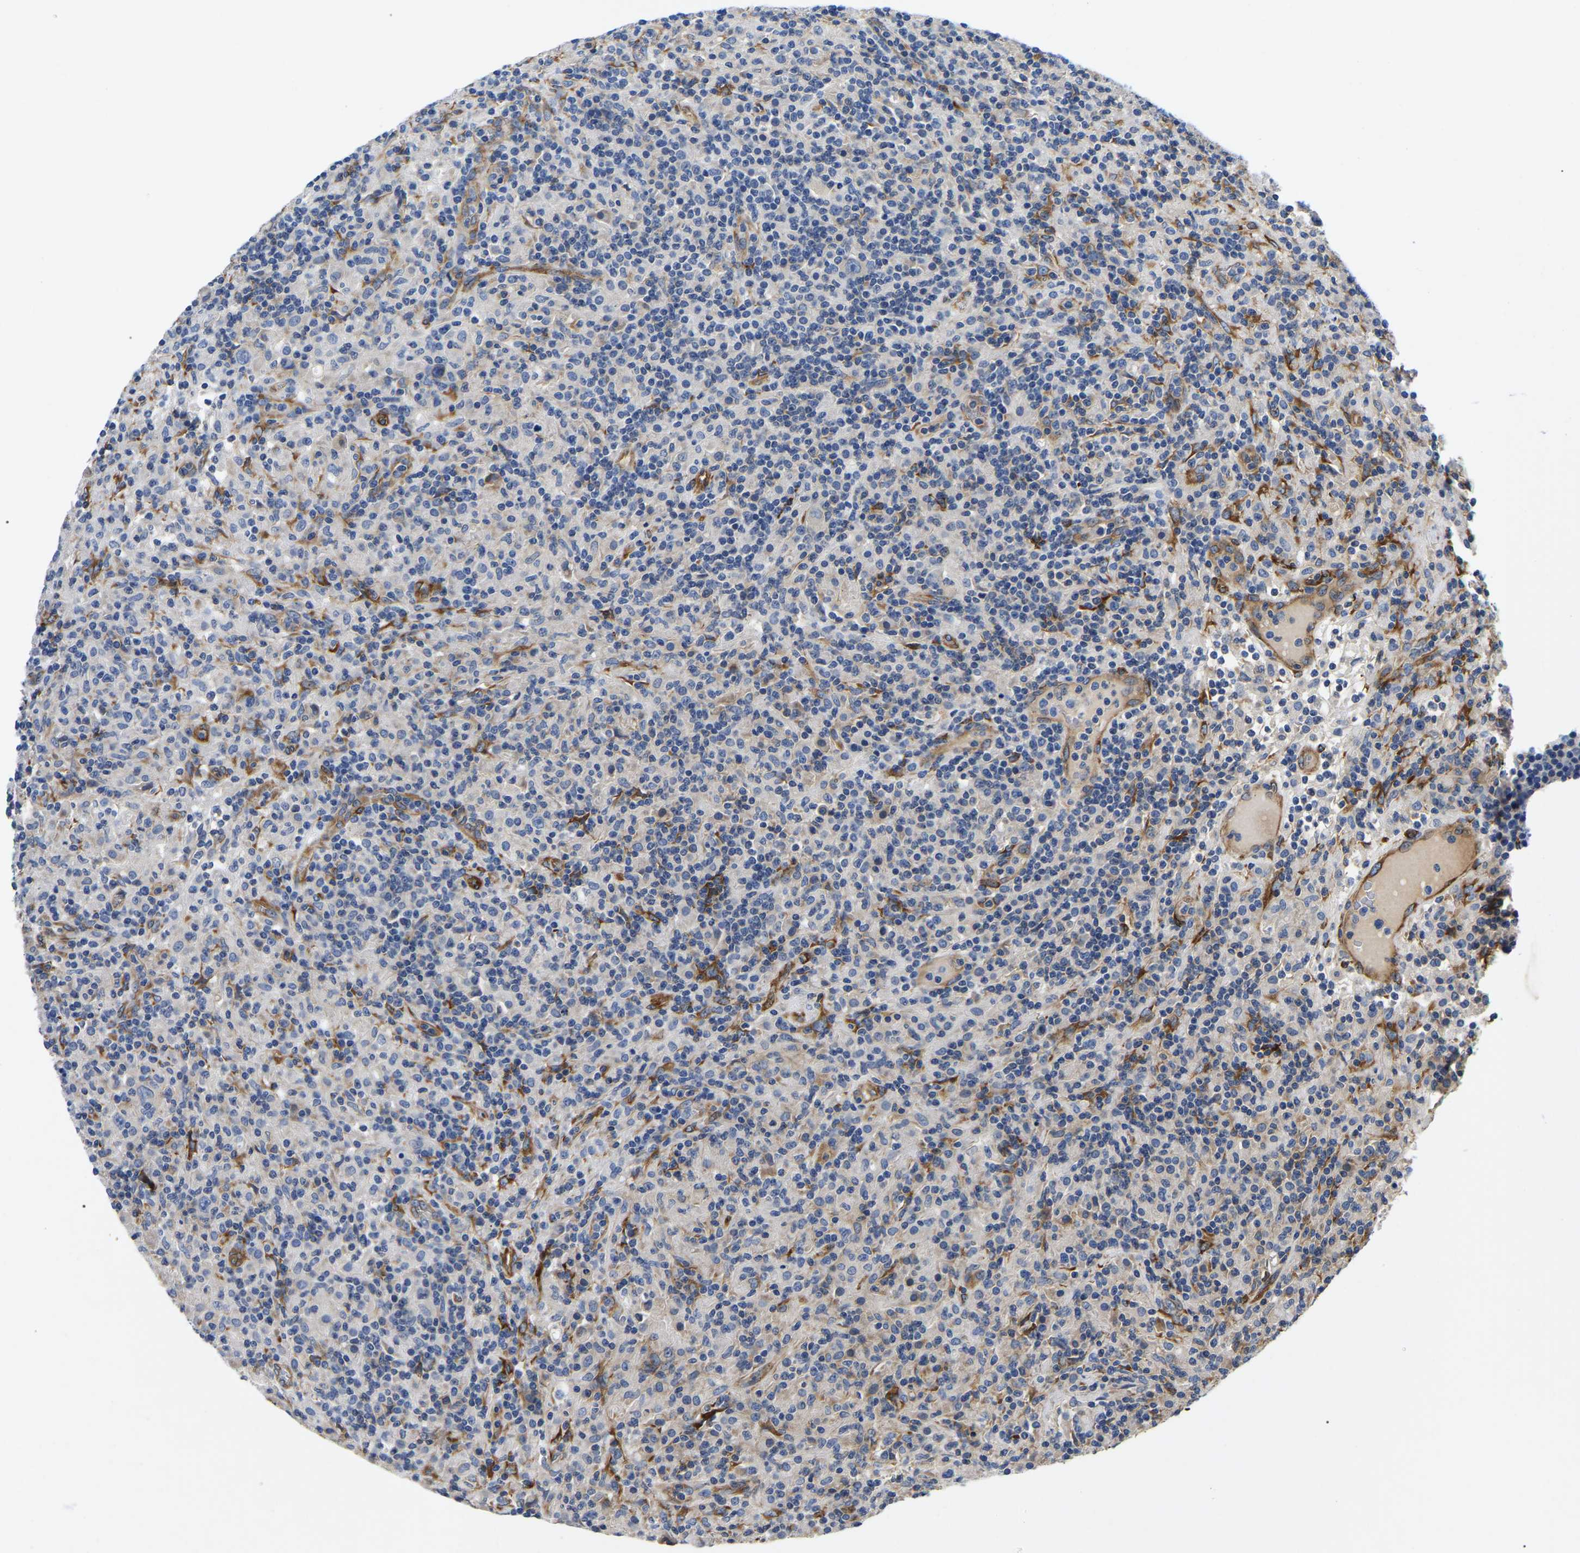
{"staining": {"intensity": "negative", "quantity": "none", "location": "none"}, "tissue": "lymphoma", "cell_type": "Tumor cells", "image_type": "cancer", "snomed": [{"axis": "morphology", "description": "Hodgkin's disease, NOS"}, {"axis": "topography", "description": "Lymph node"}], "caption": "Human lymphoma stained for a protein using IHC shows no expression in tumor cells.", "gene": "DUSP8", "patient": {"sex": "male", "age": 70}}